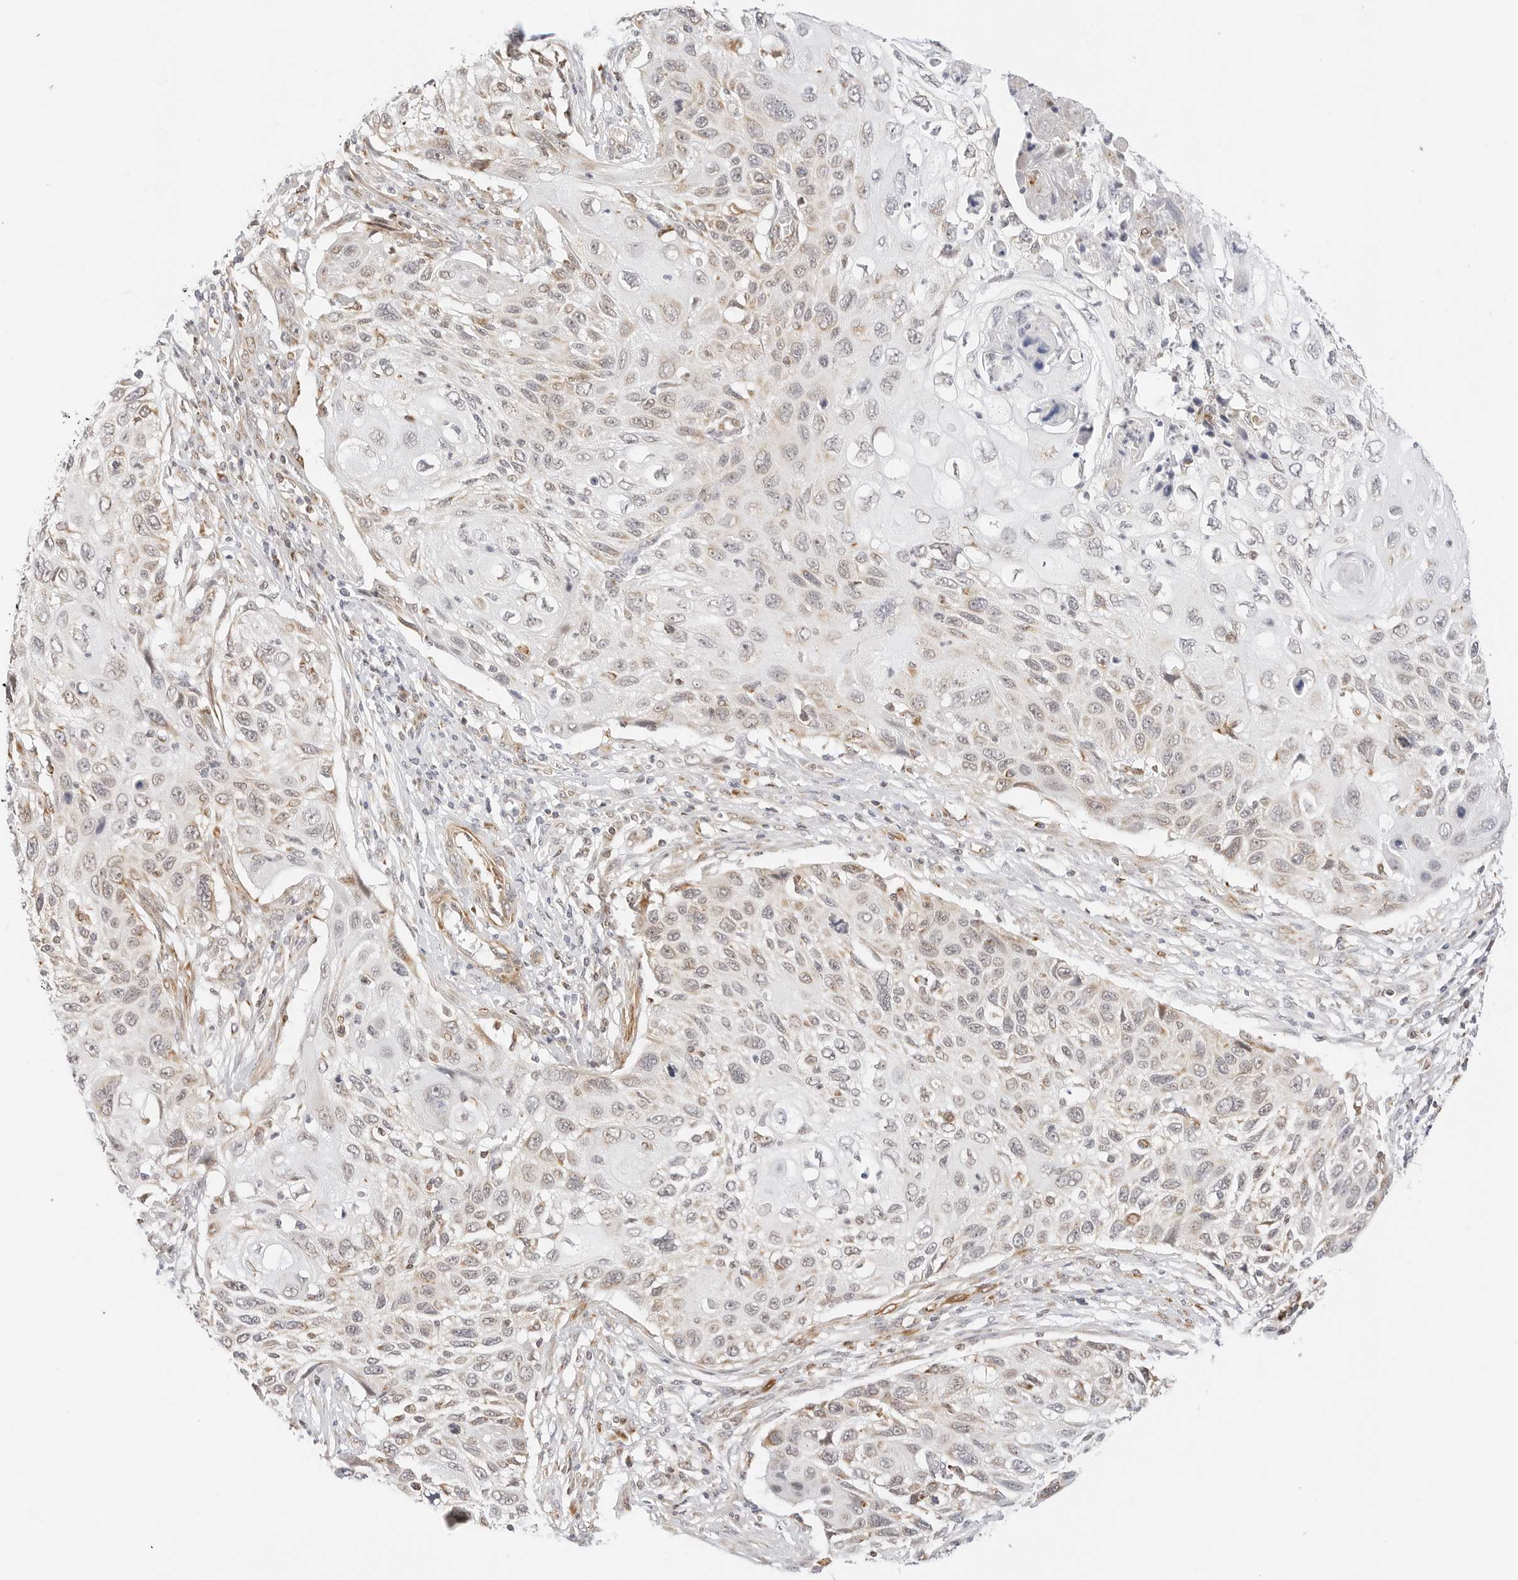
{"staining": {"intensity": "weak", "quantity": "<25%", "location": "cytoplasmic/membranous,nuclear"}, "tissue": "cervical cancer", "cell_type": "Tumor cells", "image_type": "cancer", "snomed": [{"axis": "morphology", "description": "Squamous cell carcinoma, NOS"}, {"axis": "topography", "description": "Cervix"}], "caption": "DAB immunohistochemical staining of human cervical cancer demonstrates no significant staining in tumor cells.", "gene": "GORAB", "patient": {"sex": "female", "age": 70}}